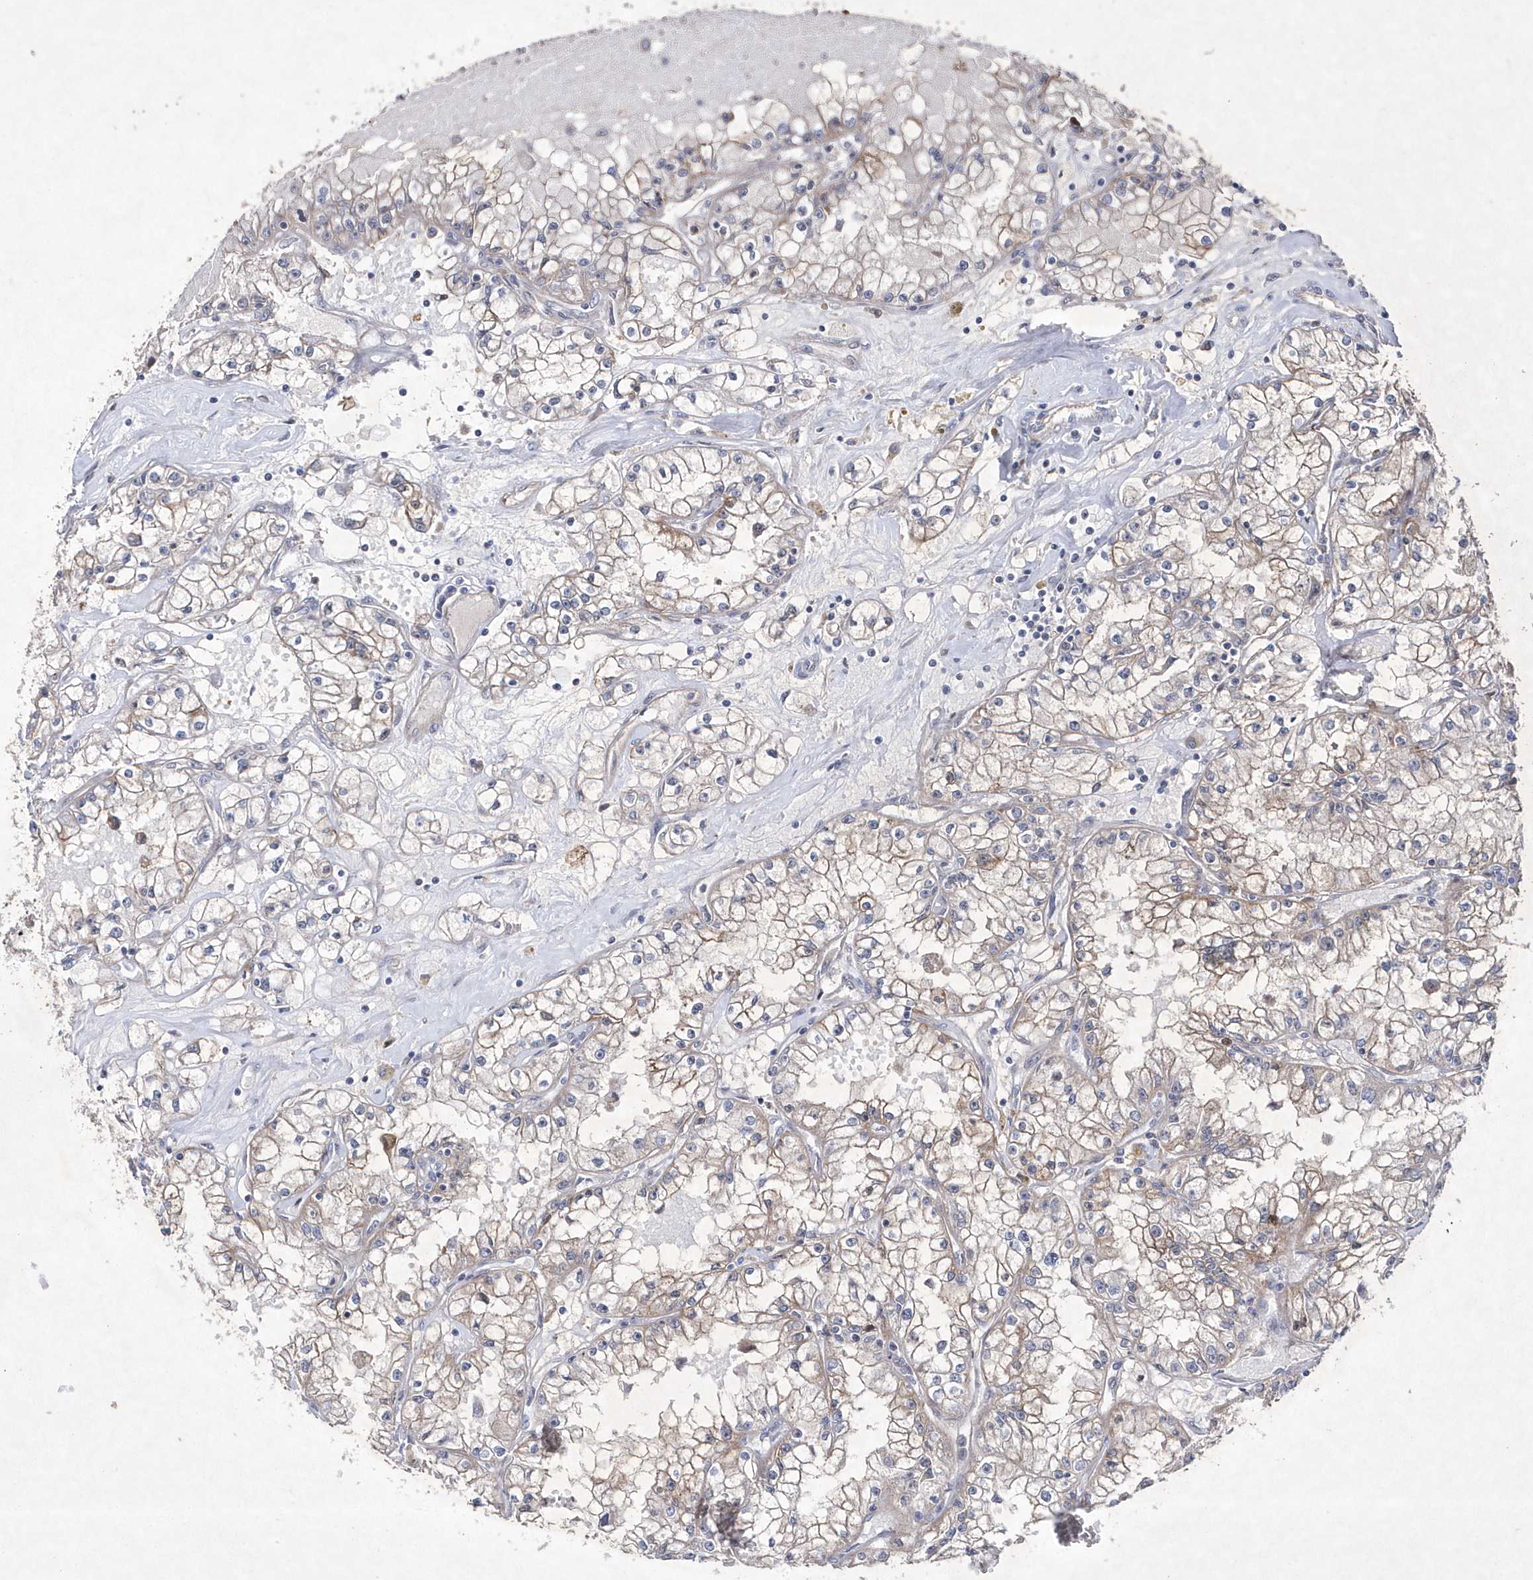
{"staining": {"intensity": "moderate", "quantity": "25%-75%", "location": "cytoplasmic/membranous"}, "tissue": "renal cancer", "cell_type": "Tumor cells", "image_type": "cancer", "snomed": [{"axis": "morphology", "description": "Adenocarcinoma, NOS"}, {"axis": "topography", "description": "Kidney"}], "caption": "A micrograph of human renal adenocarcinoma stained for a protein reveals moderate cytoplasmic/membranous brown staining in tumor cells.", "gene": "DSPP", "patient": {"sex": "male", "age": 56}}